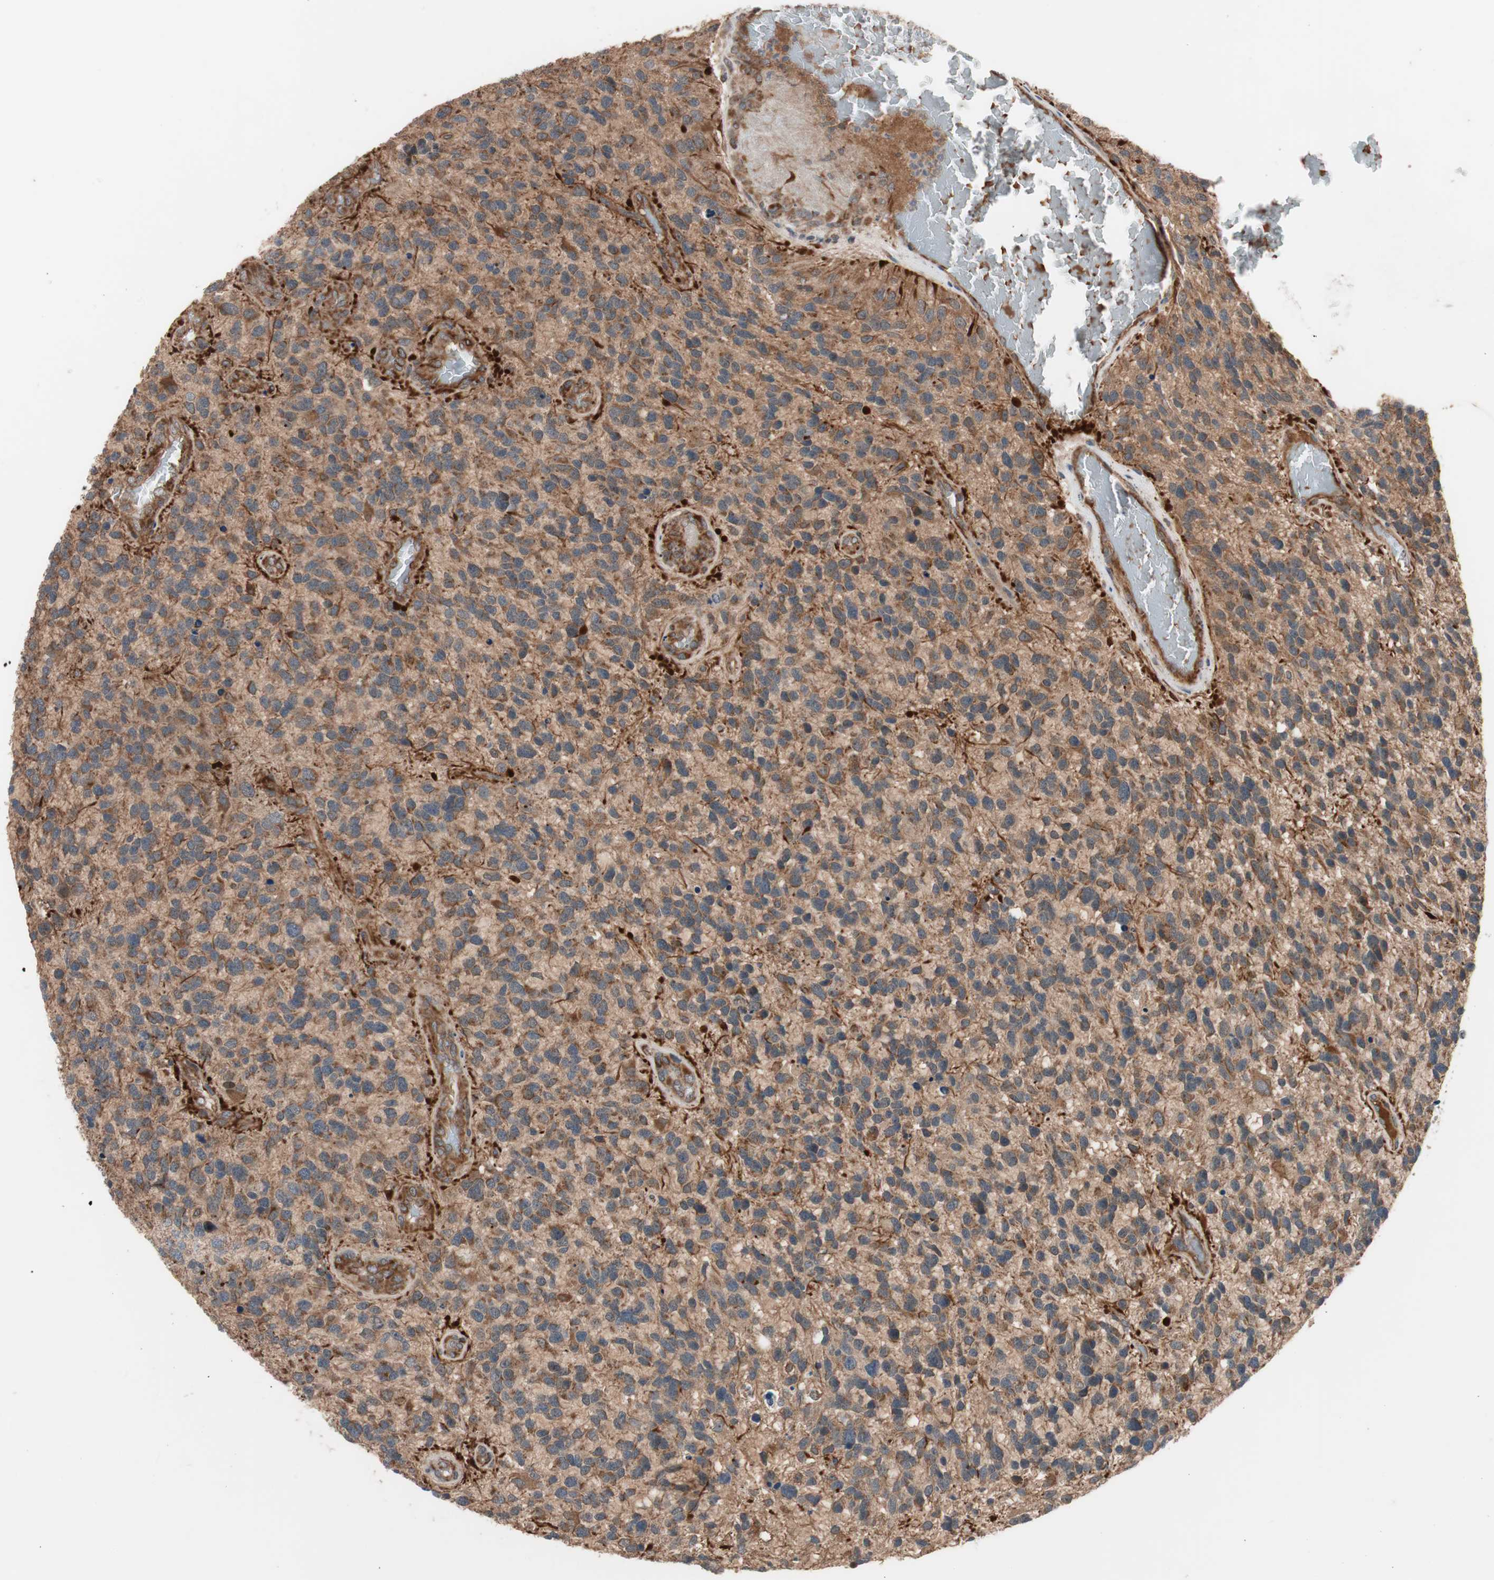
{"staining": {"intensity": "strong", "quantity": ">75%", "location": "cytoplasmic/membranous"}, "tissue": "glioma", "cell_type": "Tumor cells", "image_type": "cancer", "snomed": [{"axis": "morphology", "description": "Glioma, malignant, High grade"}, {"axis": "topography", "description": "Brain"}], "caption": "Protein staining of malignant glioma (high-grade) tissue shows strong cytoplasmic/membranous expression in about >75% of tumor cells.", "gene": "HMBS", "patient": {"sex": "female", "age": 58}}